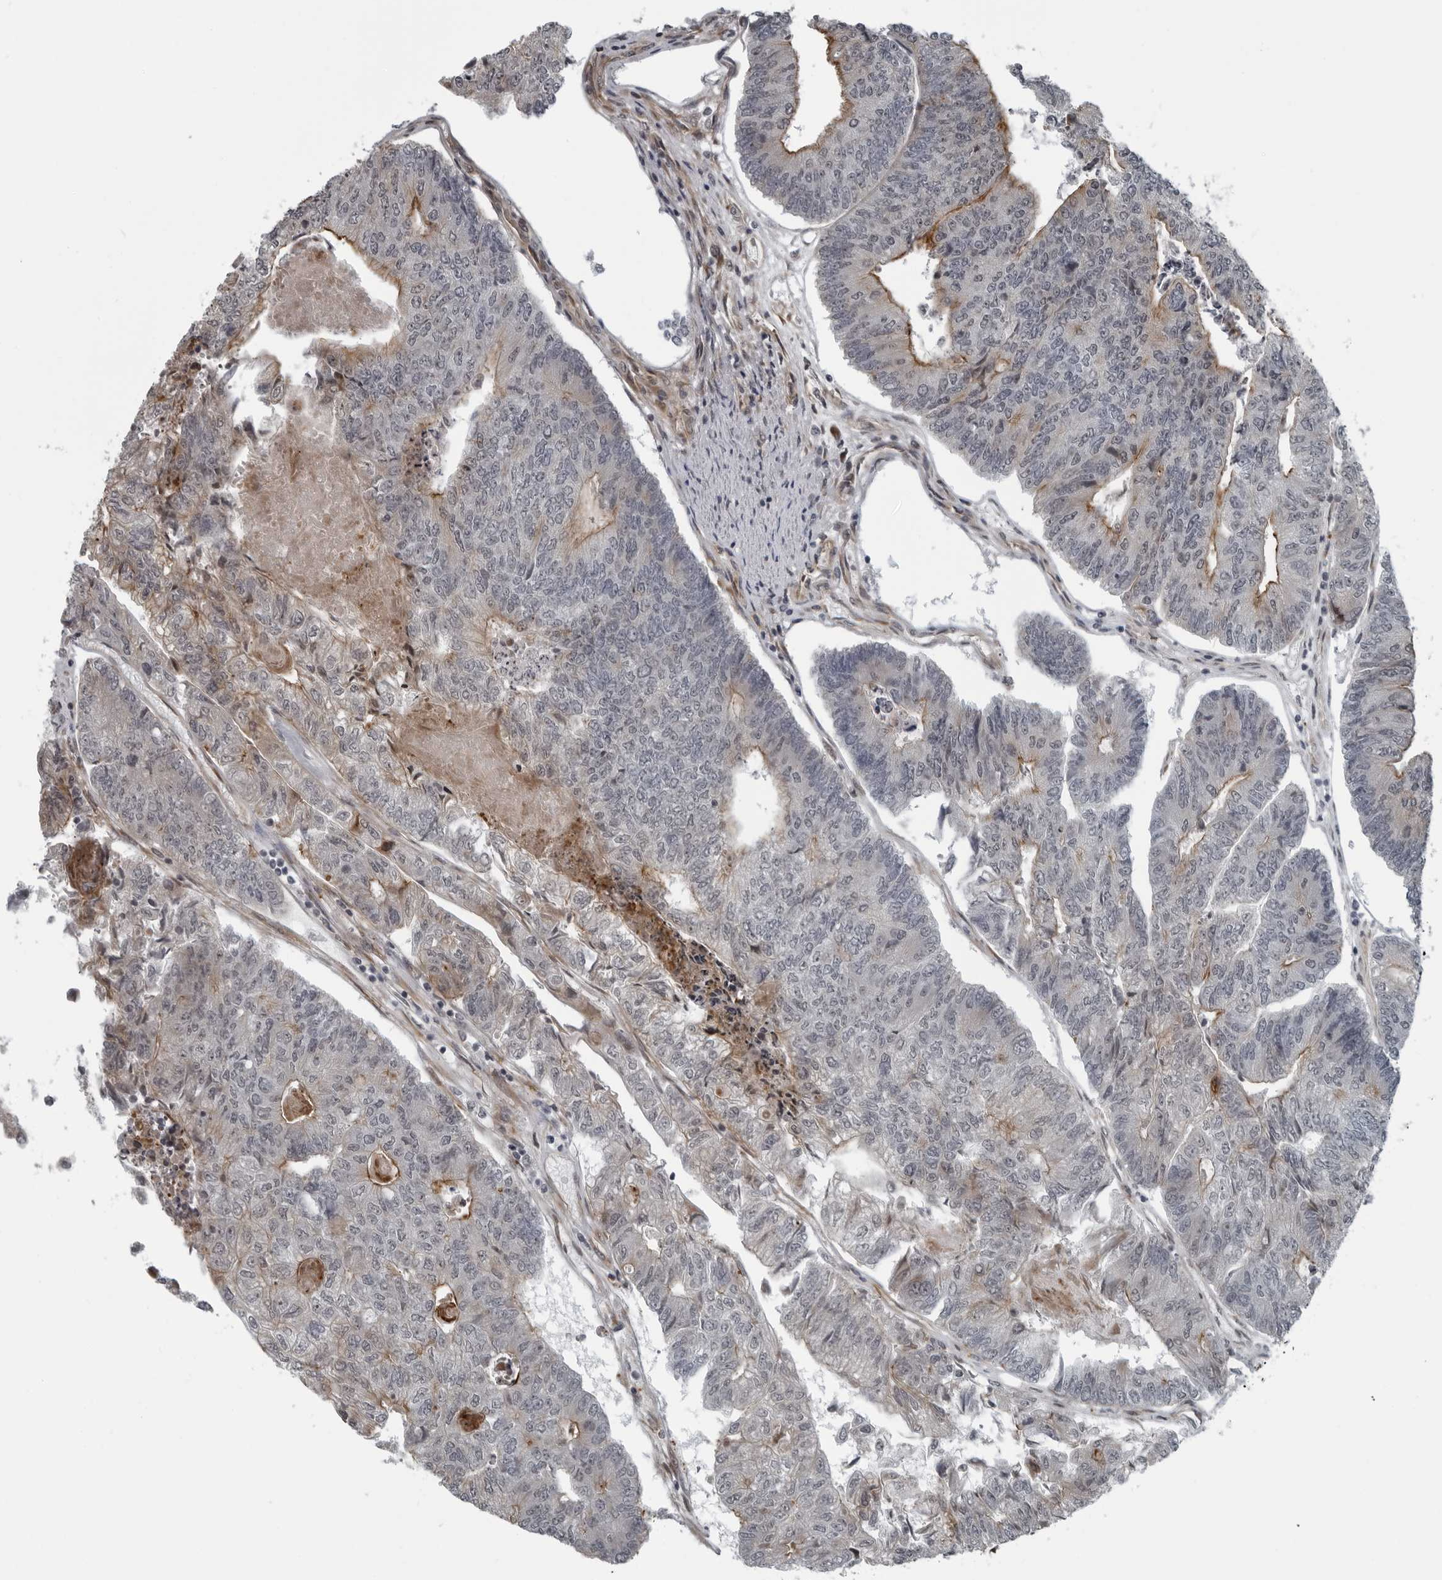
{"staining": {"intensity": "moderate", "quantity": "<25%", "location": "cytoplasmic/membranous"}, "tissue": "colorectal cancer", "cell_type": "Tumor cells", "image_type": "cancer", "snomed": [{"axis": "morphology", "description": "Adenocarcinoma, NOS"}, {"axis": "topography", "description": "Colon"}], "caption": "Human colorectal cancer stained with a brown dye demonstrates moderate cytoplasmic/membranous positive positivity in about <25% of tumor cells.", "gene": "FAM102B", "patient": {"sex": "female", "age": 67}}